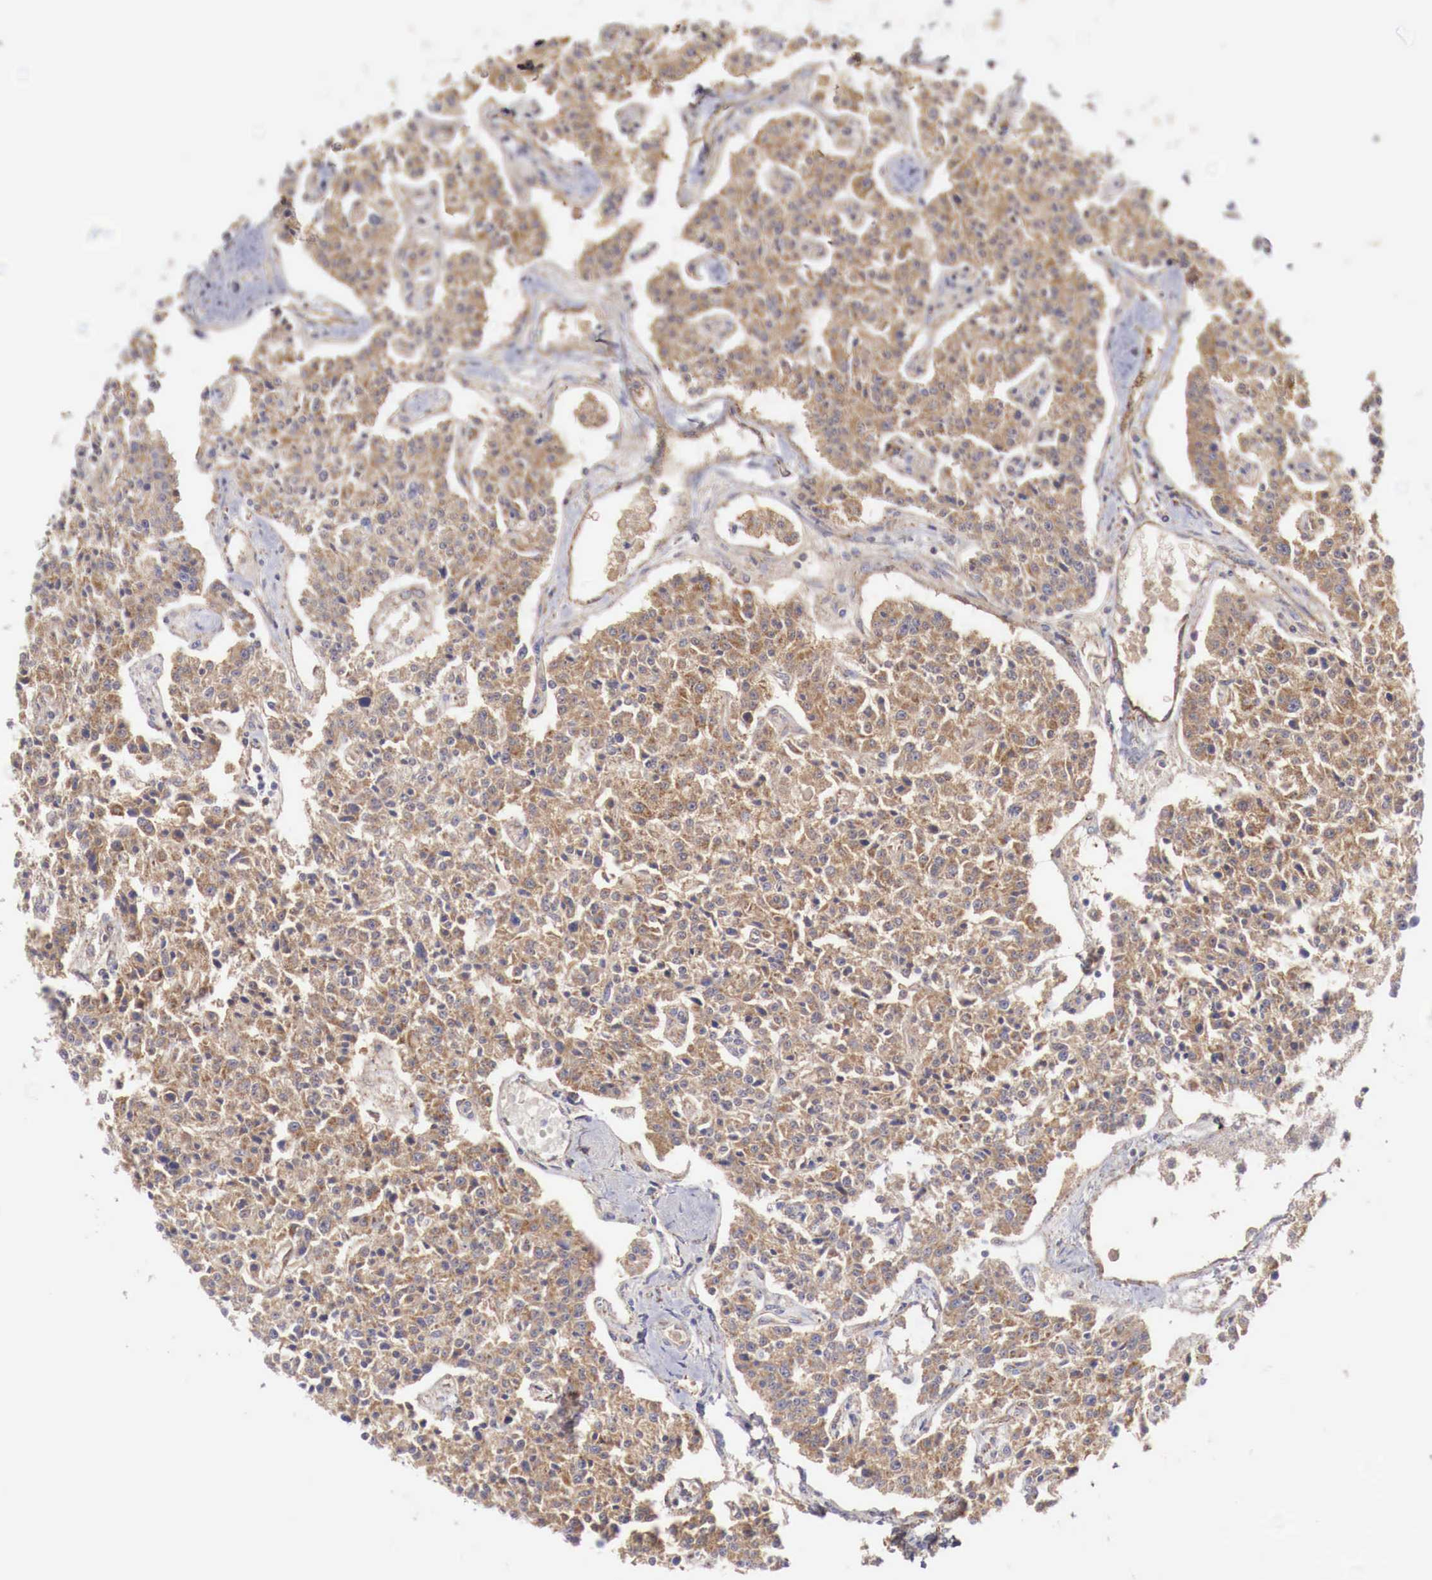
{"staining": {"intensity": "moderate", "quantity": ">75%", "location": "cytoplasmic/membranous"}, "tissue": "carcinoid", "cell_type": "Tumor cells", "image_type": "cancer", "snomed": [{"axis": "morphology", "description": "Carcinoid, malignant, NOS"}, {"axis": "topography", "description": "Stomach"}], "caption": "Carcinoid (malignant) tissue demonstrates moderate cytoplasmic/membranous expression in approximately >75% of tumor cells", "gene": "XPNPEP3", "patient": {"sex": "female", "age": 76}}